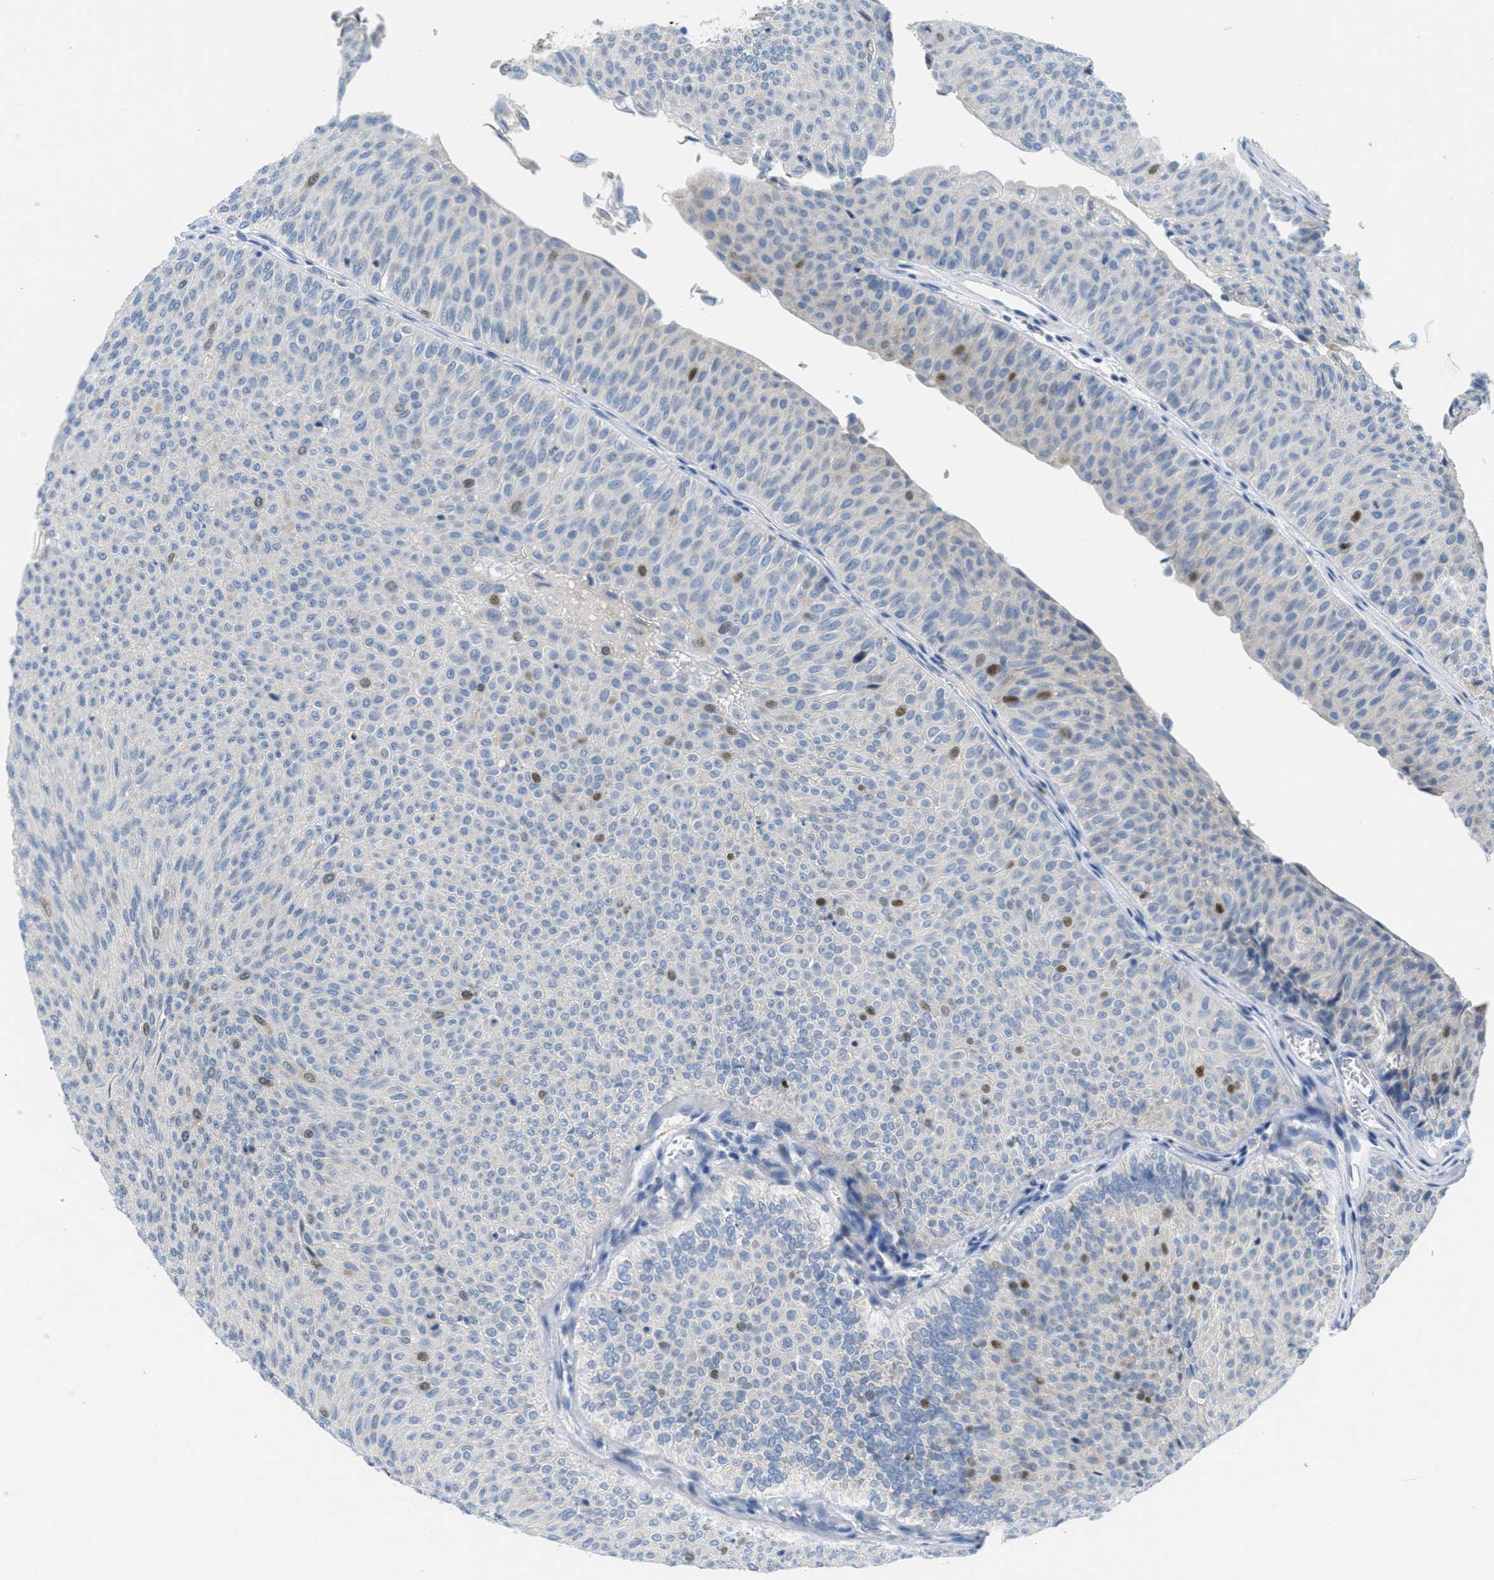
{"staining": {"intensity": "moderate", "quantity": "<25%", "location": "nuclear"}, "tissue": "urothelial cancer", "cell_type": "Tumor cells", "image_type": "cancer", "snomed": [{"axis": "morphology", "description": "Urothelial carcinoma, Low grade"}, {"axis": "topography", "description": "Urinary bladder"}], "caption": "Brown immunohistochemical staining in low-grade urothelial carcinoma exhibits moderate nuclear expression in approximately <25% of tumor cells.", "gene": "ORC6", "patient": {"sex": "male", "age": 78}}